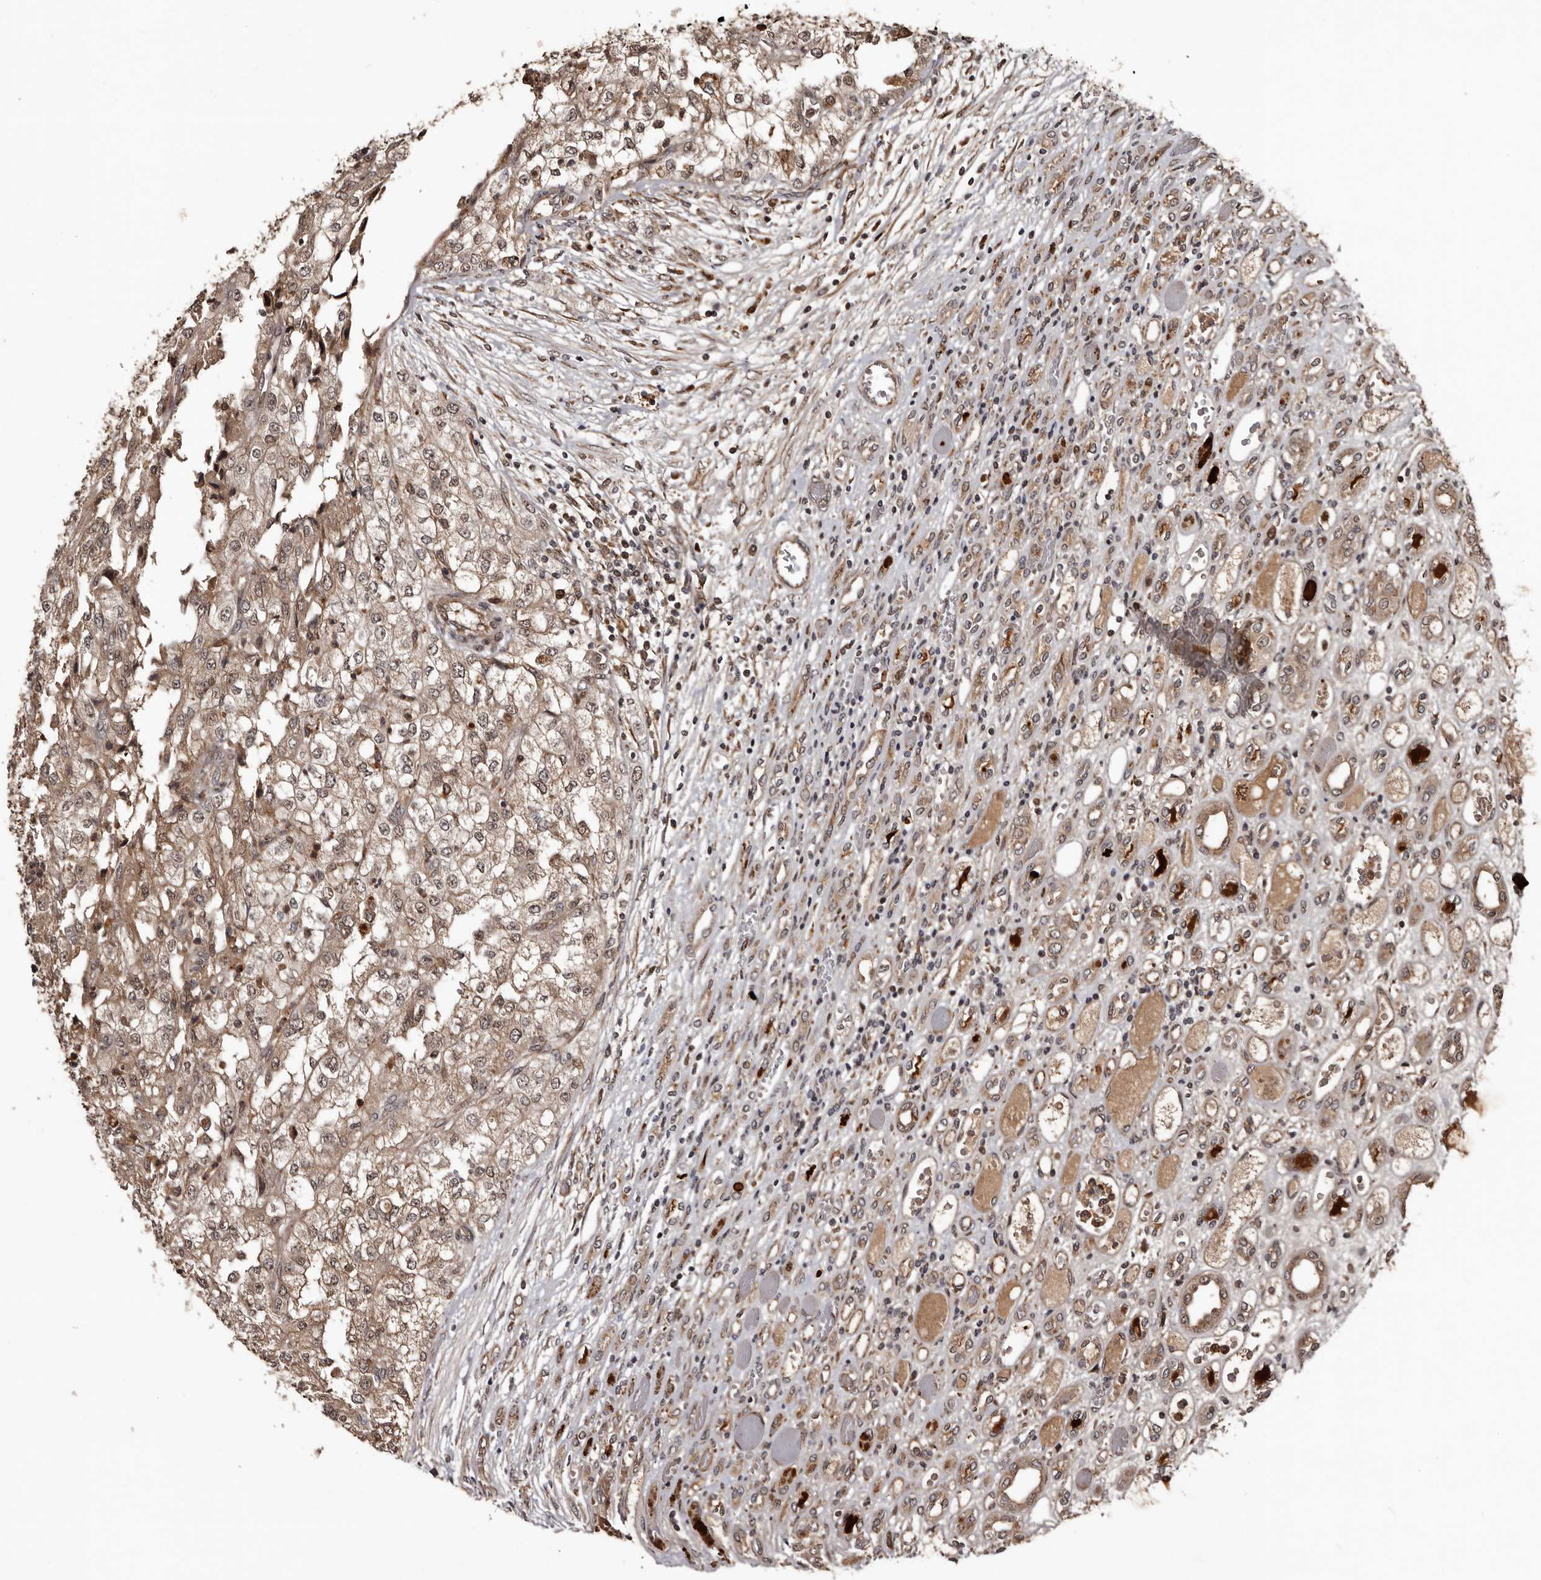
{"staining": {"intensity": "weak", "quantity": ">75%", "location": "cytoplasmic/membranous,nuclear"}, "tissue": "renal cancer", "cell_type": "Tumor cells", "image_type": "cancer", "snomed": [{"axis": "morphology", "description": "Adenocarcinoma, NOS"}, {"axis": "topography", "description": "Kidney"}], "caption": "Renal cancer (adenocarcinoma) tissue displays weak cytoplasmic/membranous and nuclear staining in about >75% of tumor cells", "gene": "SERTAD4", "patient": {"sex": "female", "age": 54}}